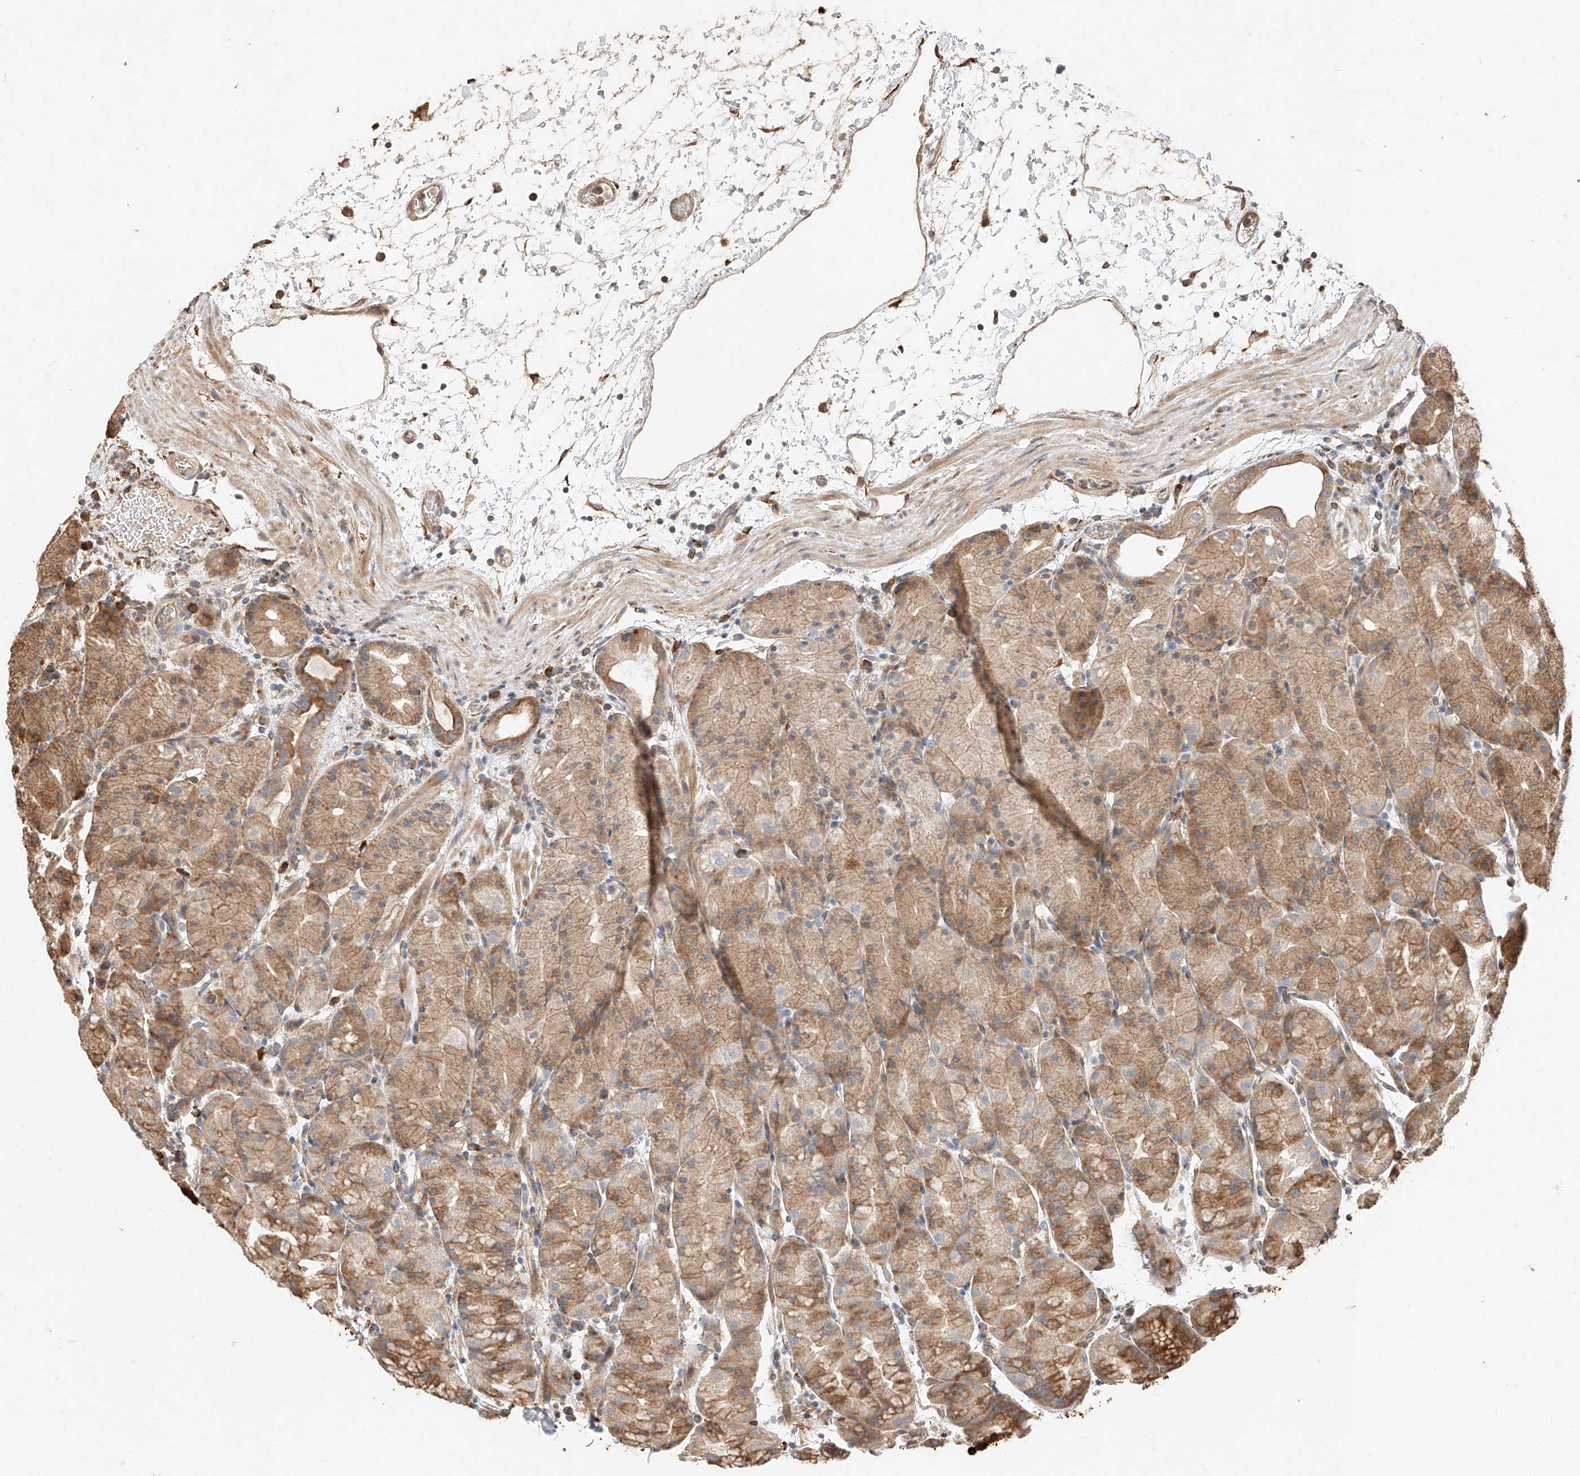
{"staining": {"intensity": "strong", "quantity": ">75%", "location": "cytoplasmic/membranous"}, "tissue": "stomach", "cell_type": "Glandular cells", "image_type": "normal", "snomed": [{"axis": "morphology", "description": "Normal tissue, NOS"}, {"axis": "topography", "description": "Stomach, upper"}], "caption": "Strong cytoplasmic/membranous positivity is identified in approximately >75% of glandular cells in unremarkable stomach.", "gene": "ZNF84", "patient": {"sex": "male", "age": 48}}